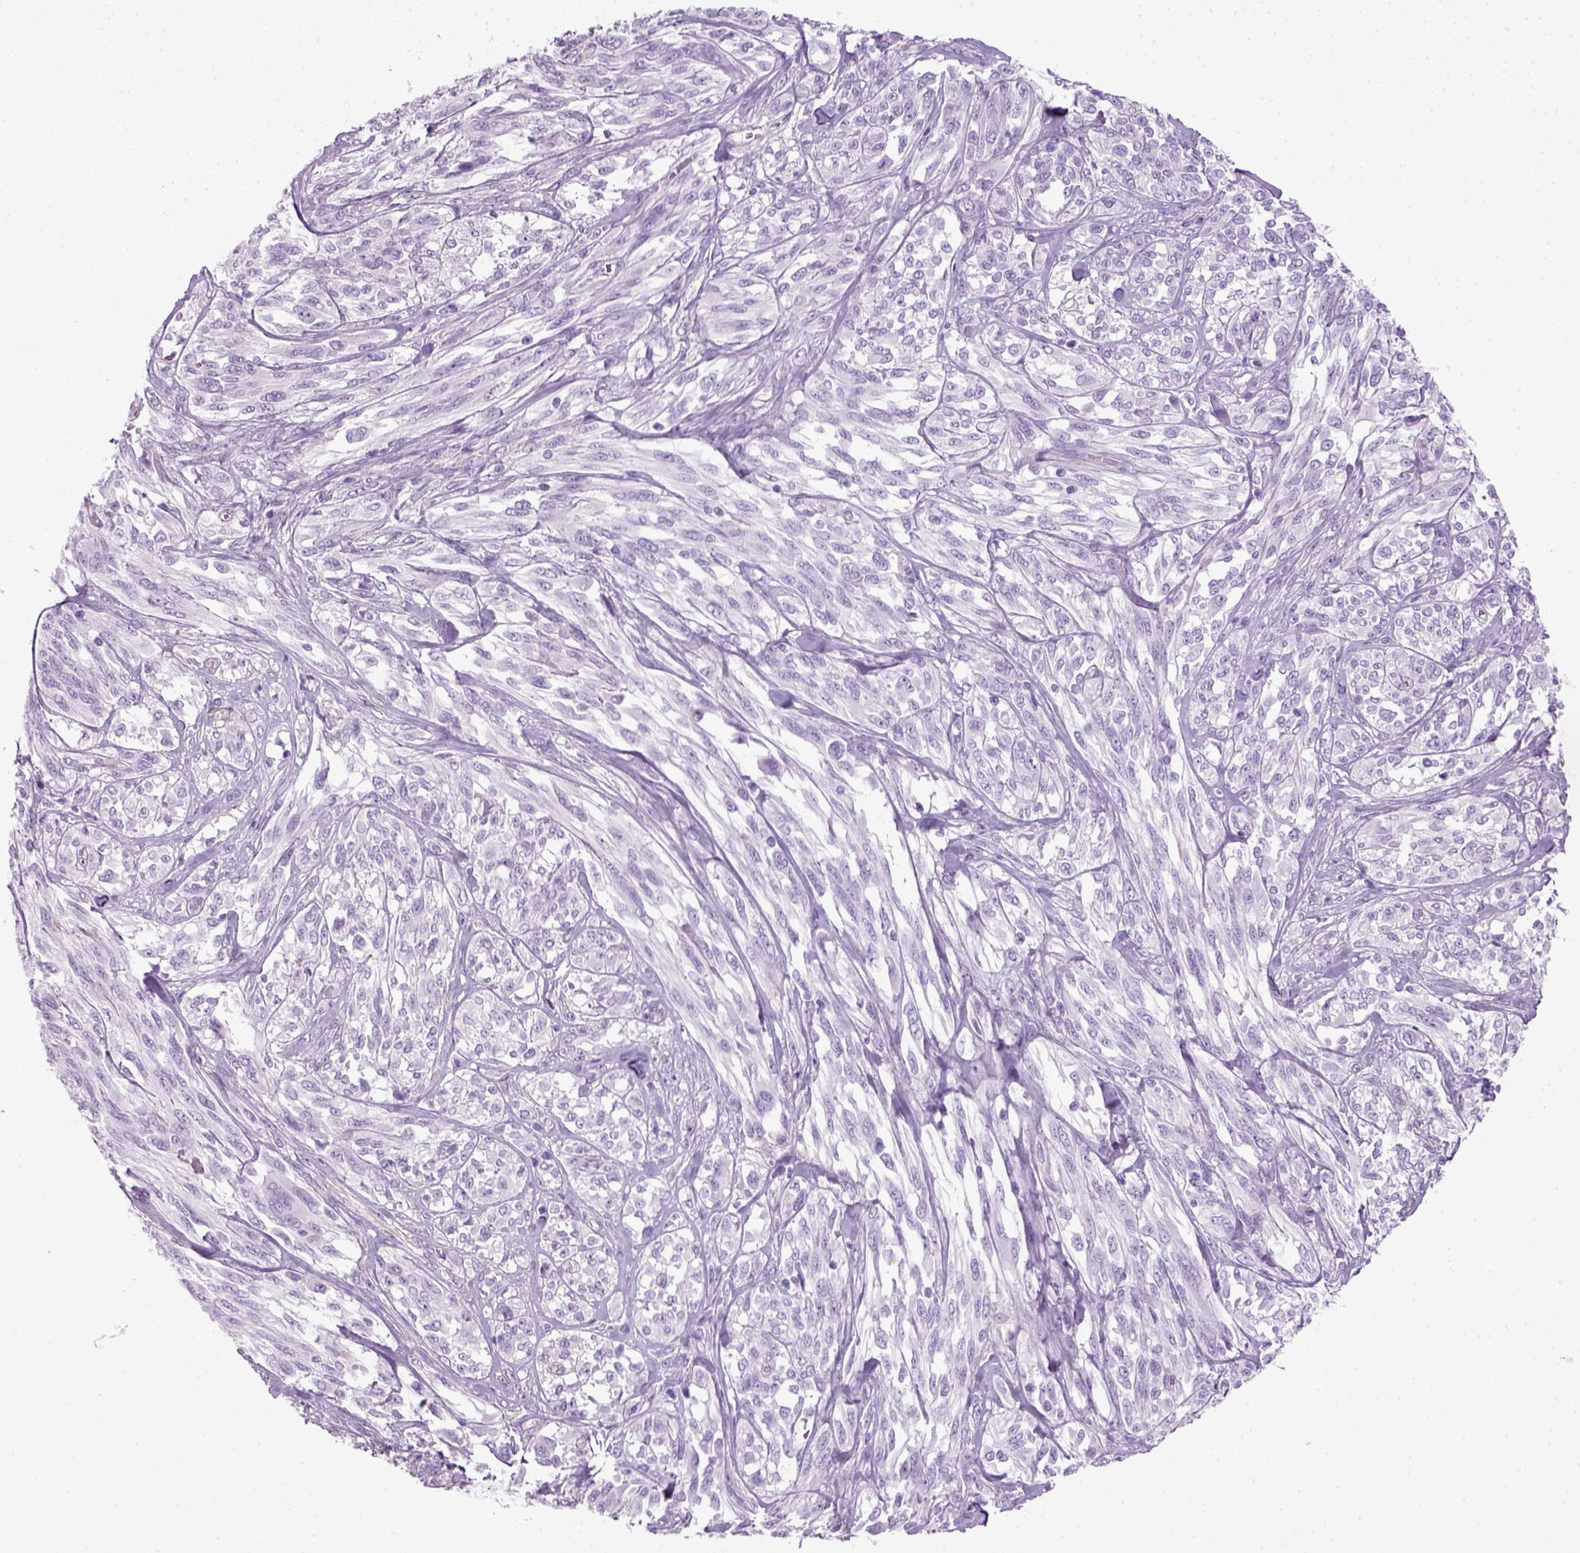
{"staining": {"intensity": "negative", "quantity": "none", "location": "none"}, "tissue": "melanoma", "cell_type": "Tumor cells", "image_type": "cancer", "snomed": [{"axis": "morphology", "description": "Malignant melanoma, NOS"}, {"axis": "topography", "description": "Skin"}], "caption": "An IHC image of malignant melanoma is shown. There is no staining in tumor cells of malignant melanoma.", "gene": "FAM161A", "patient": {"sex": "female", "age": 91}}